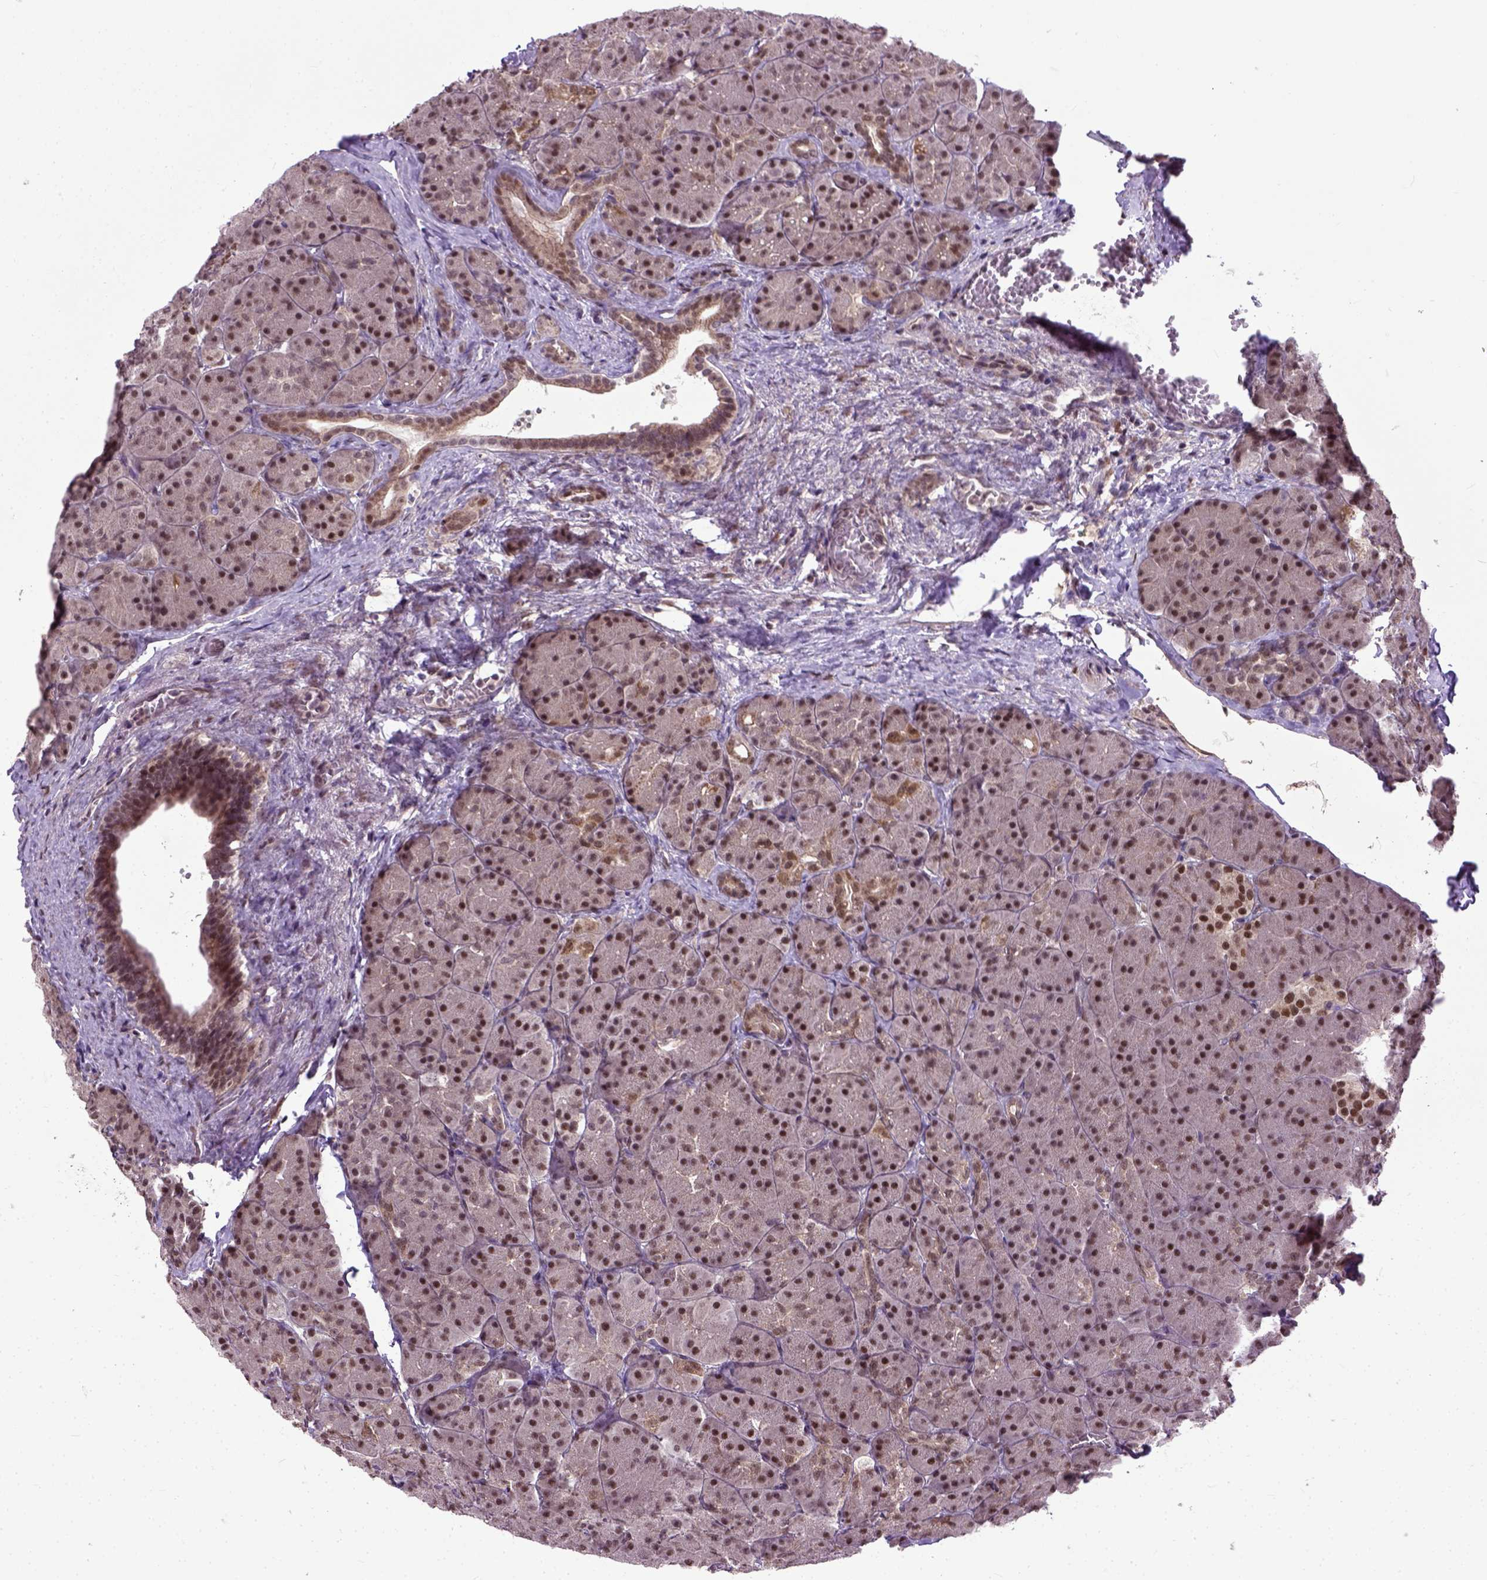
{"staining": {"intensity": "strong", "quantity": ">75%", "location": "nuclear"}, "tissue": "pancreas", "cell_type": "Exocrine glandular cells", "image_type": "normal", "snomed": [{"axis": "morphology", "description": "Normal tissue, NOS"}, {"axis": "topography", "description": "Pancreas"}], "caption": "Immunohistochemistry (IHC) (DAB (3,3'-diaminobenzidine)) staining of unremarkable human pancreas shows strong nuclear protein staining in about >75% of exocrine glandular cells.", "gene": "UBA3", "patient": {"sex": "male", "age": 57}}